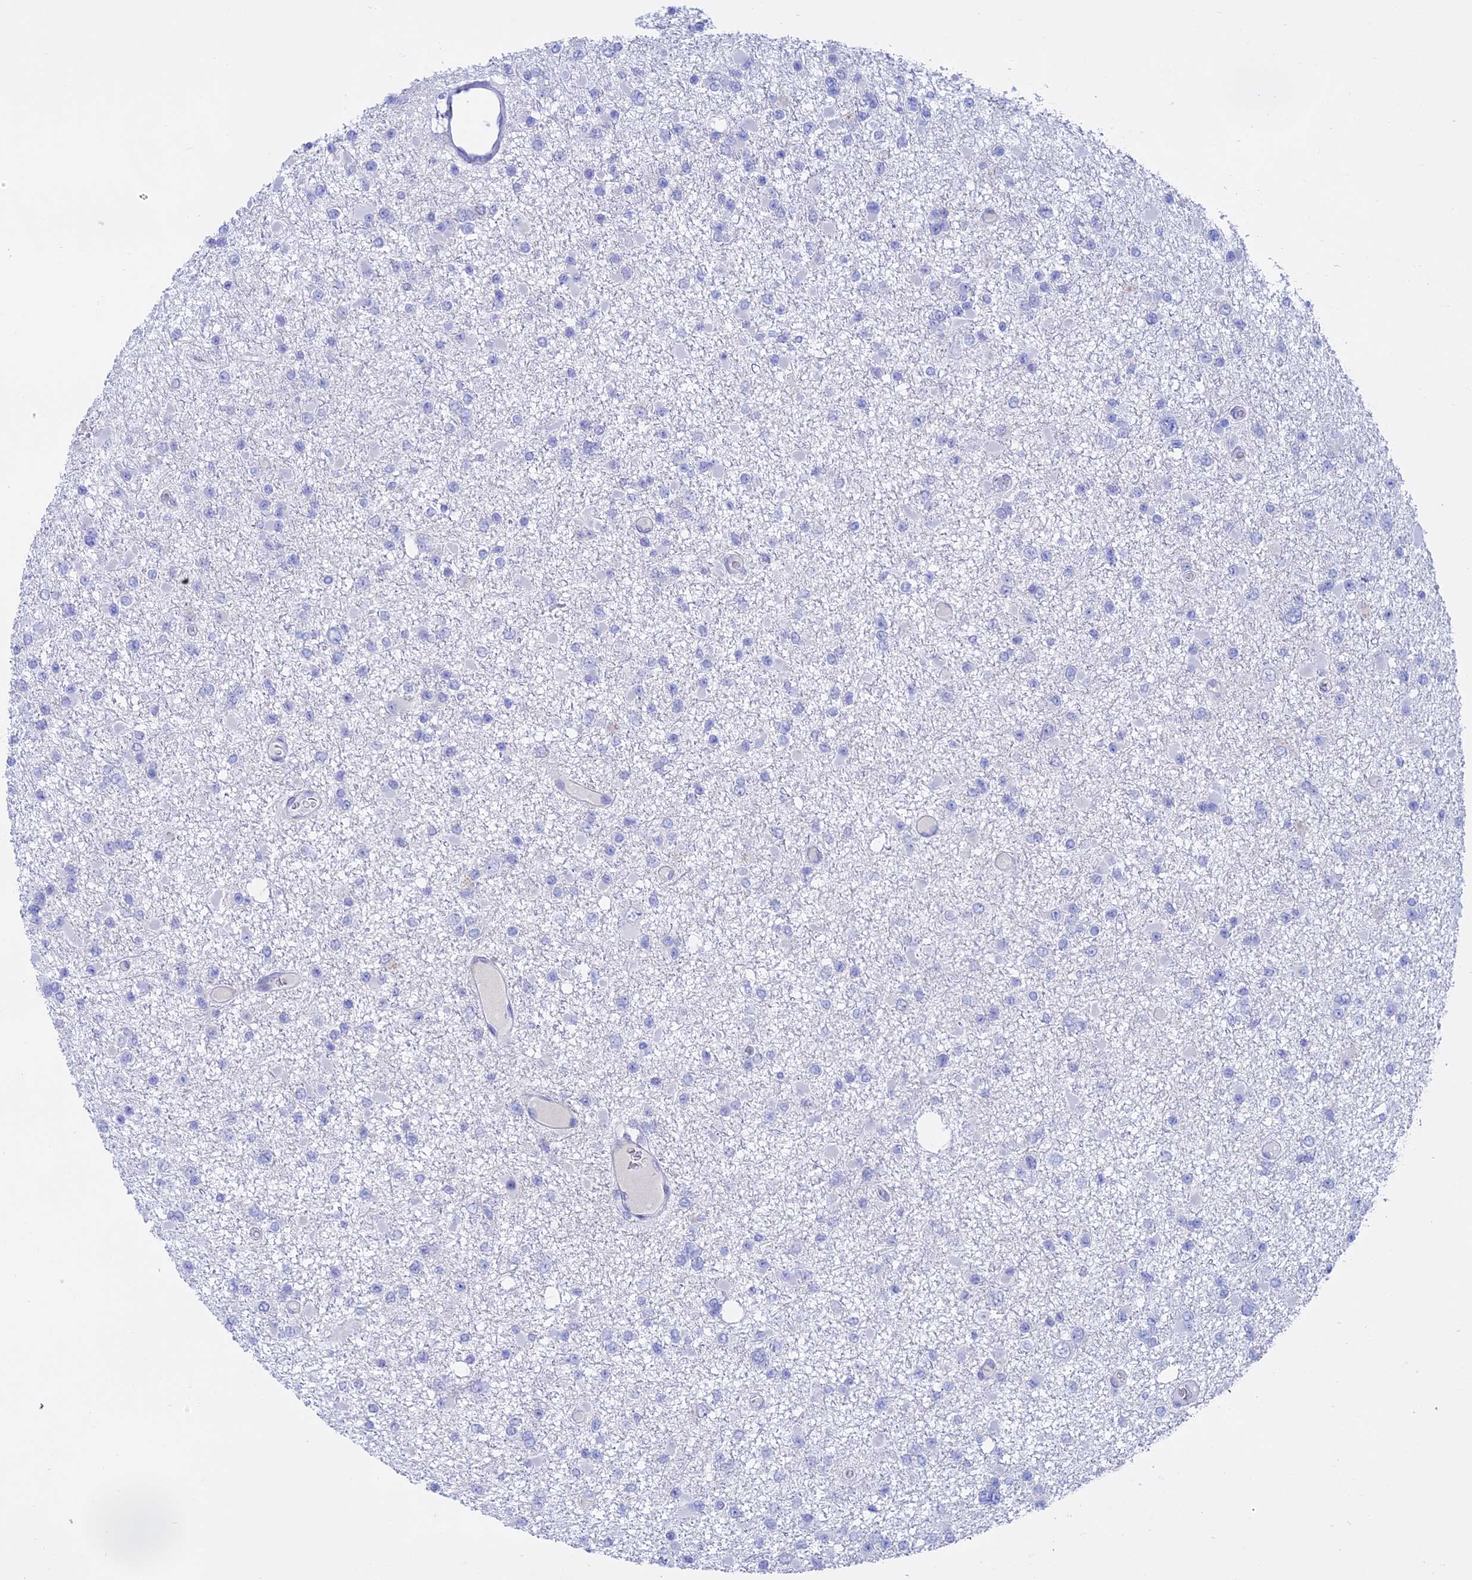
{"staining": {"intensity": "negative", "quantity": "none", "location": "none"}, "tissue": "glioma", "cell_type": "Tumor cells", "image_type": "cancer", "snomed": [{"axis": "morphology", "description": "Glioma, malignant, Low grade"}, {"axis": "topography", "description": "Brain"}], "caption": "High power microscopy photomicrograph of an immunohistochemistry (IHC) micrograph of malignant low-grade glioma, revealing no significant positivity in tumor cells. (Immunohistochemistry, brightfield microscopy, high magnification).", "gene": "GLB1L", "patient": {"sex": "female", "age": 22}}